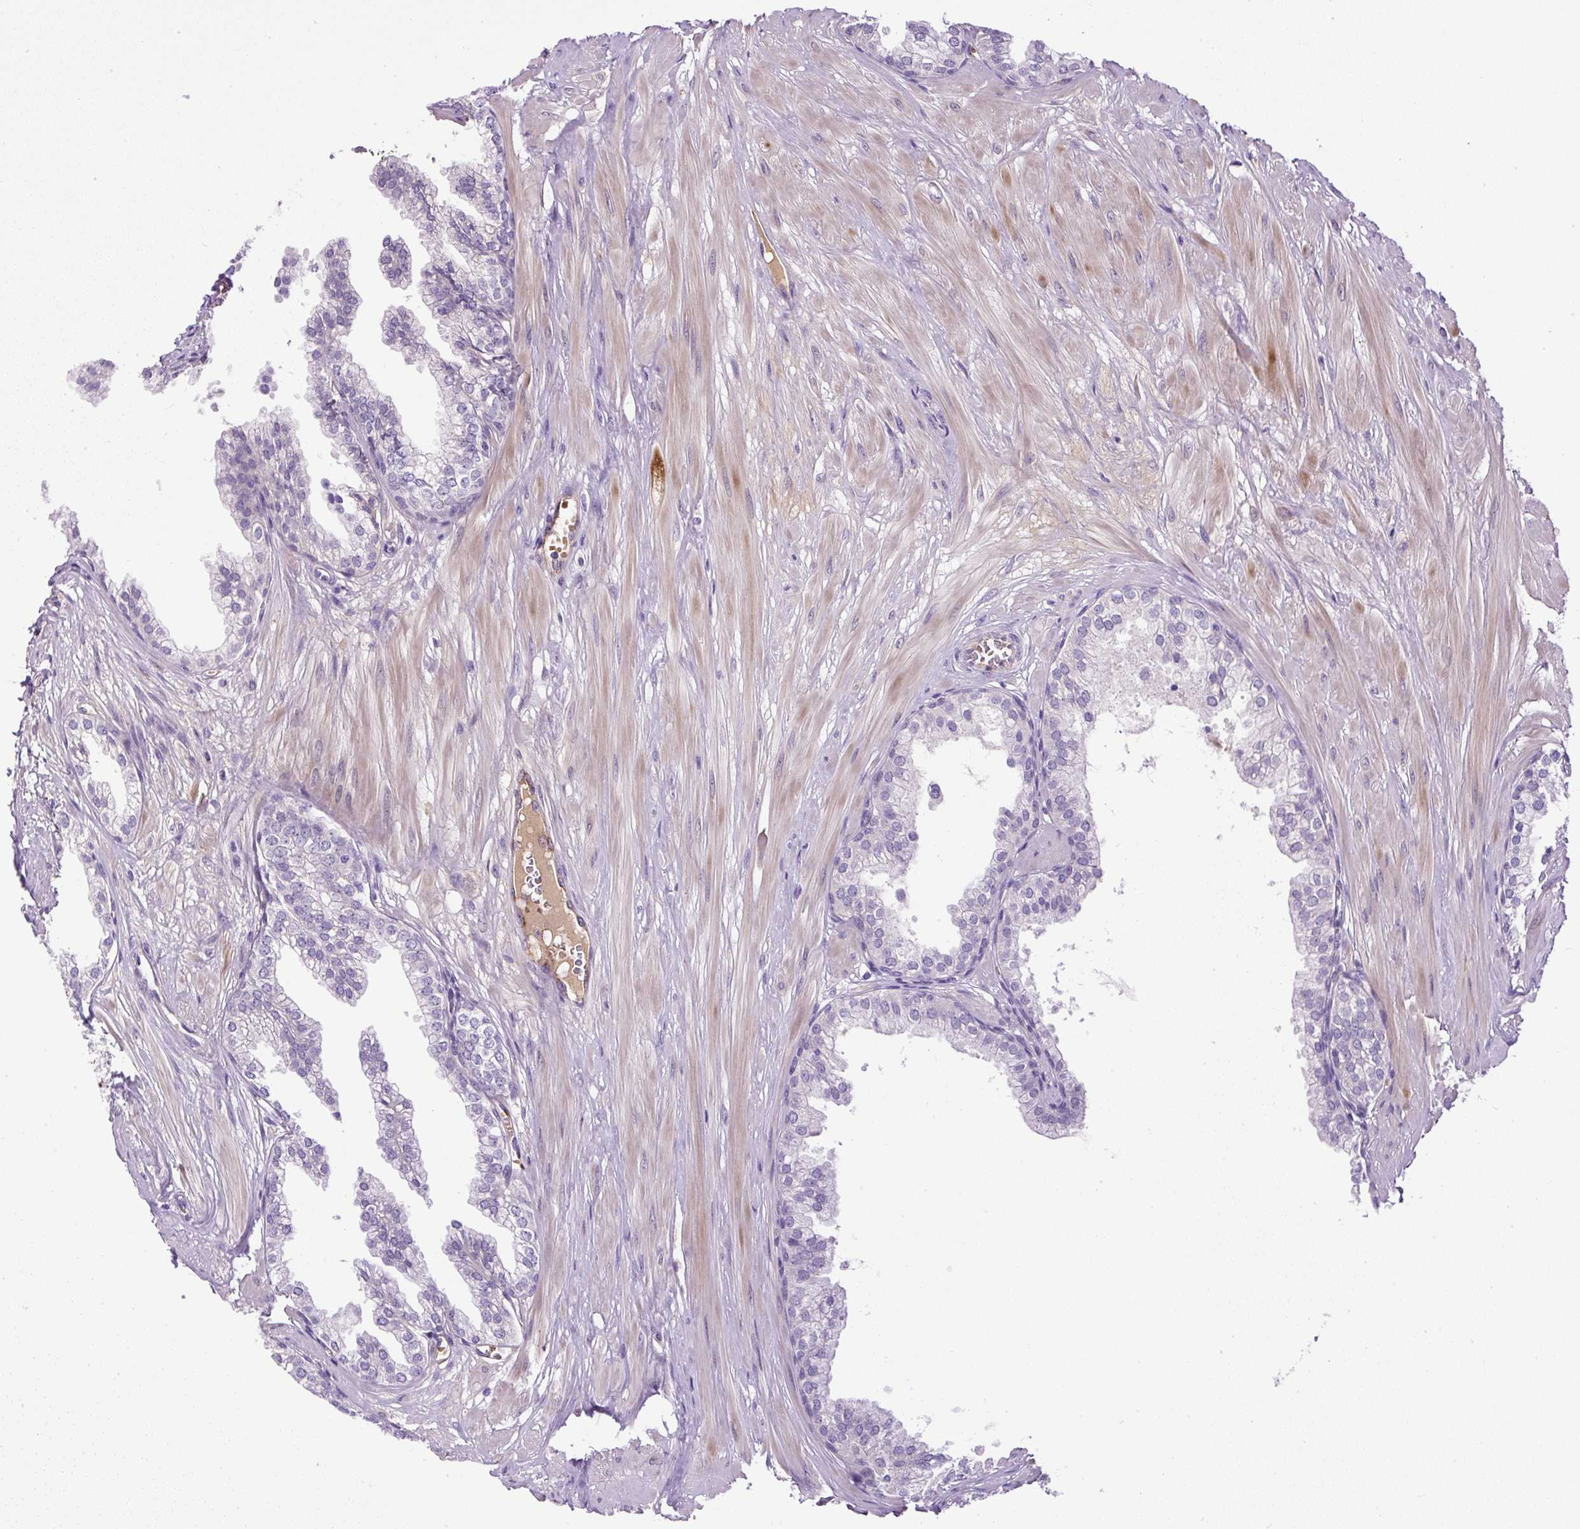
{"staining": {"intensity": "negative", "quantity": "none", "location": "none"}, "tissue": "prostate", "cell_type": "Glandular cells", "image_type": "normal", "snomed": [{"axis": "morphology", "description": "Normal tissue, NOS"}, {"axis": "topography", "description": "Prostate"}, {"axis": "topography", "description": "Peripheral nerve tissue"}], "caption": "DAB immunohistochemical staining of benign human prostate exhibits no significant staining in glandular cells. (IHC, brightfield microscopy, high magnification).", "gene": "LEFTY1", "patient": {"sex": "male", "age": 55}}